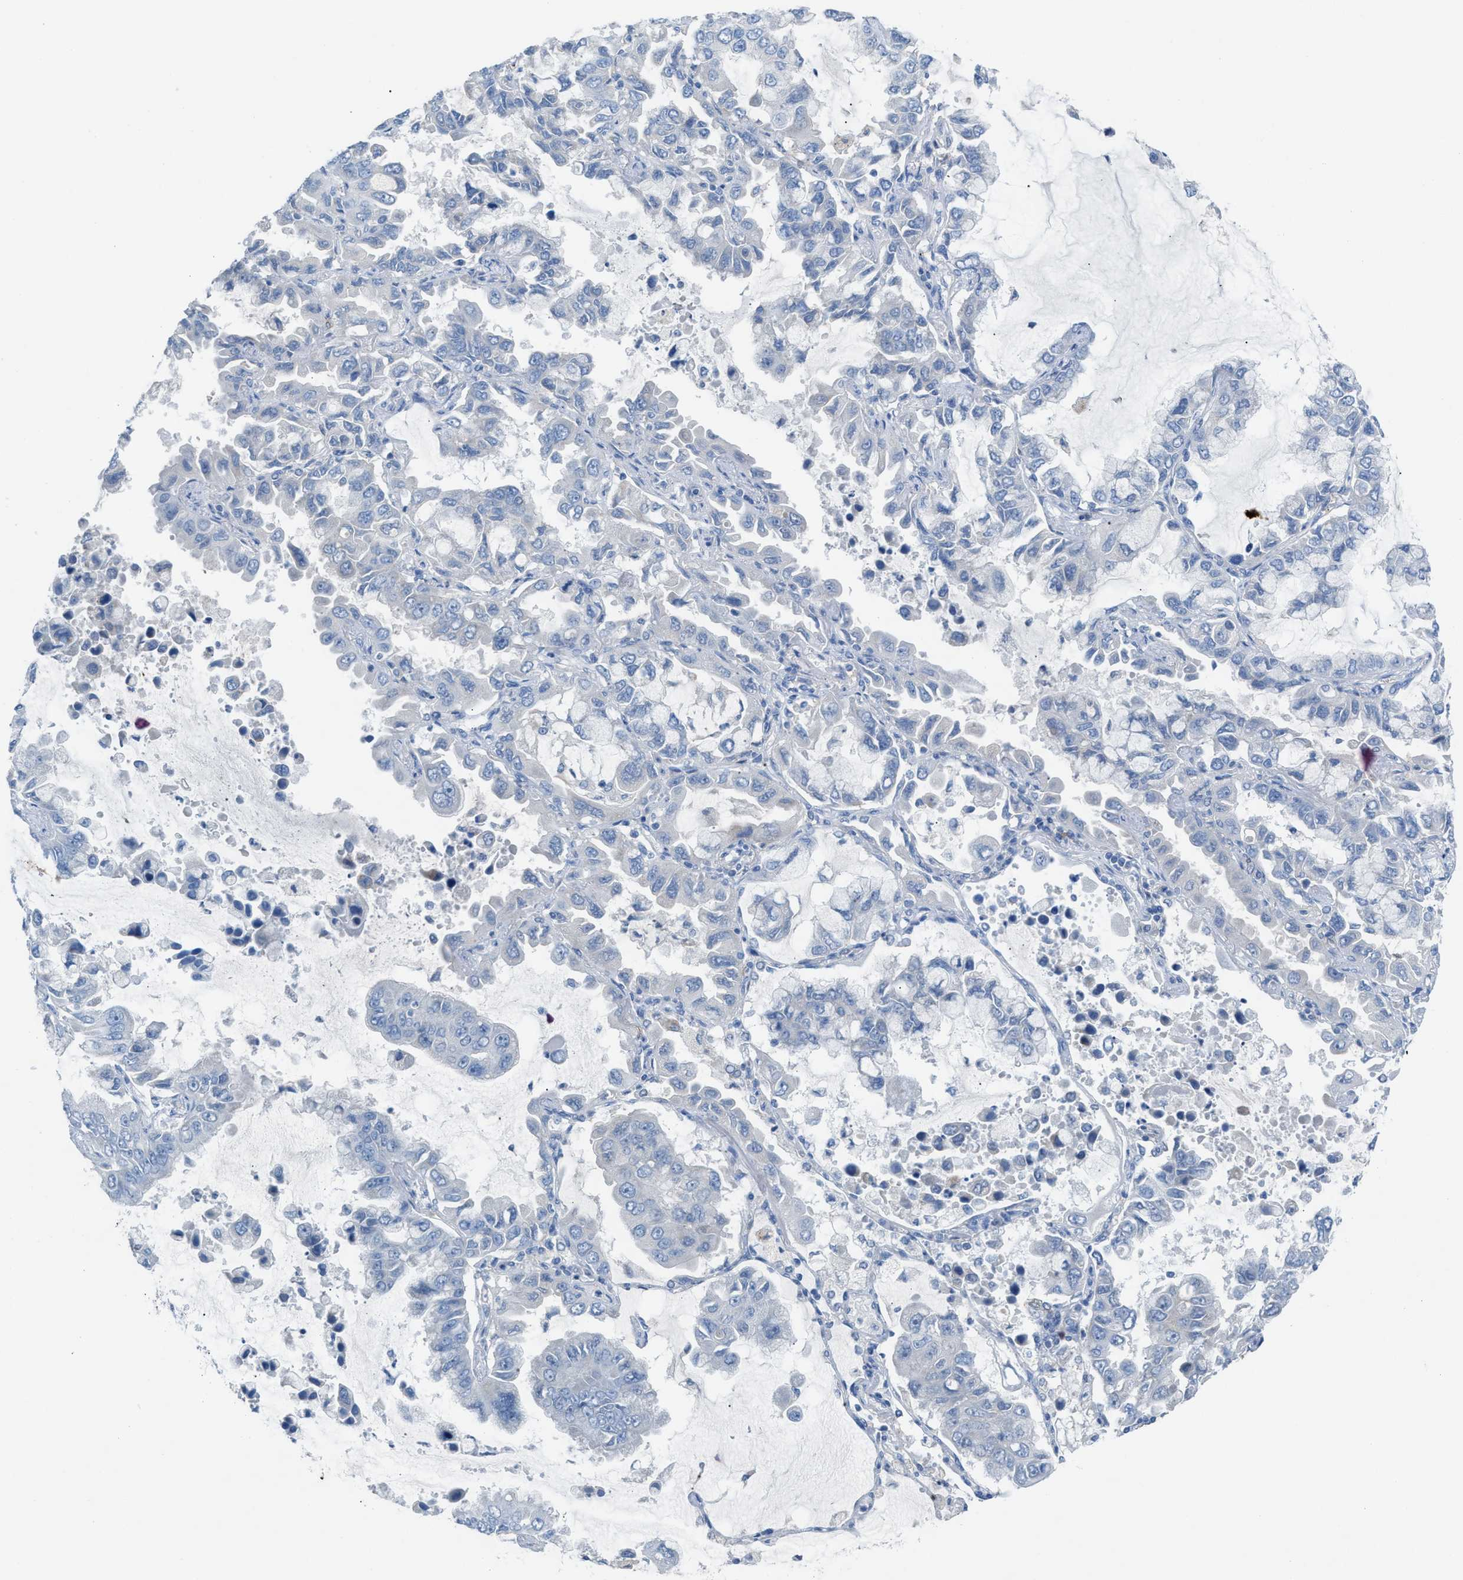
{"staining": {"intensity": "negative", "quantity": "none", "location": "none"}, "tissue": "lung cancer", "cell_type": "Tumor cells", "image_type": "cancer", "snomed": [{"axis": "morphology", "description": "Adenocarcinoma, NOS"}, {"axis": "topography", "description": "Lung"}], "caption": "Tumor cells show no significant protein expression in lung adenocarcinoma.", "gene": "ASPA", "patient": {"sex": "male", "age": 64}}